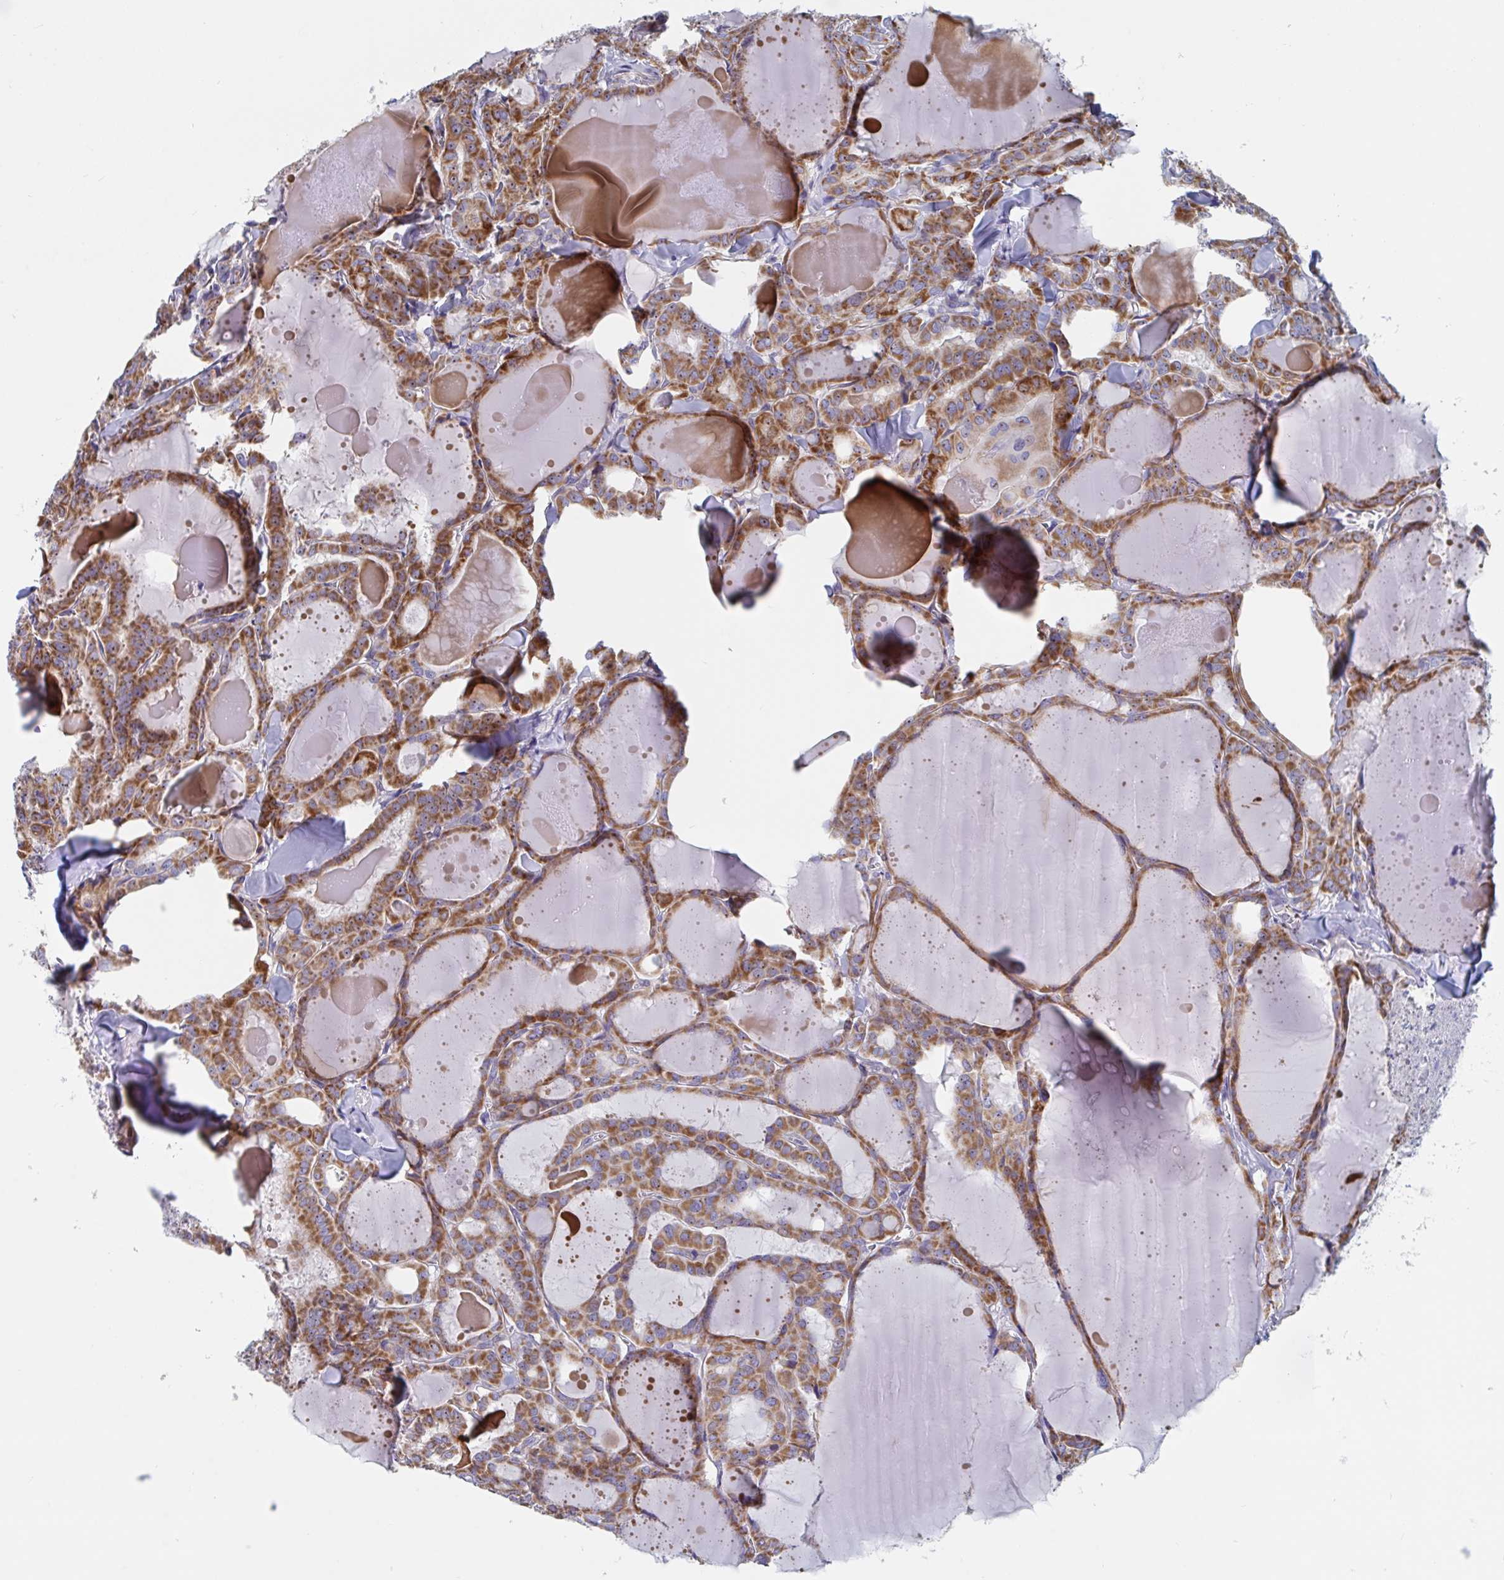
{"staining": {"intensity": "strong", "quantity": ">75%", "location": "cytoplasmic/membranous,nuclear"}, "tissue": "thyroid cancer", "cell_type": "Tumor cells", "image_type": "cancer", "snomed": [{"axis": "morphology", "description": "Papillary adenocarcinoma, NOS"}, {"axis": "topography", "description": "Thyroid gland"}], "caption": "Immunohistochemistry photomicrograph of neoplastic tissue: human thyroid papillary adenocarcinoma stained using IHC shows high levels of strong protein expression localized specifically in the cytoplasmic/membranous and nuclear of tumor cells, appearing as a cytoplasmic/membranous and nuclear brown color.", "gene": "MRPL53", "patient": {"sex": "male", "age": 87}}